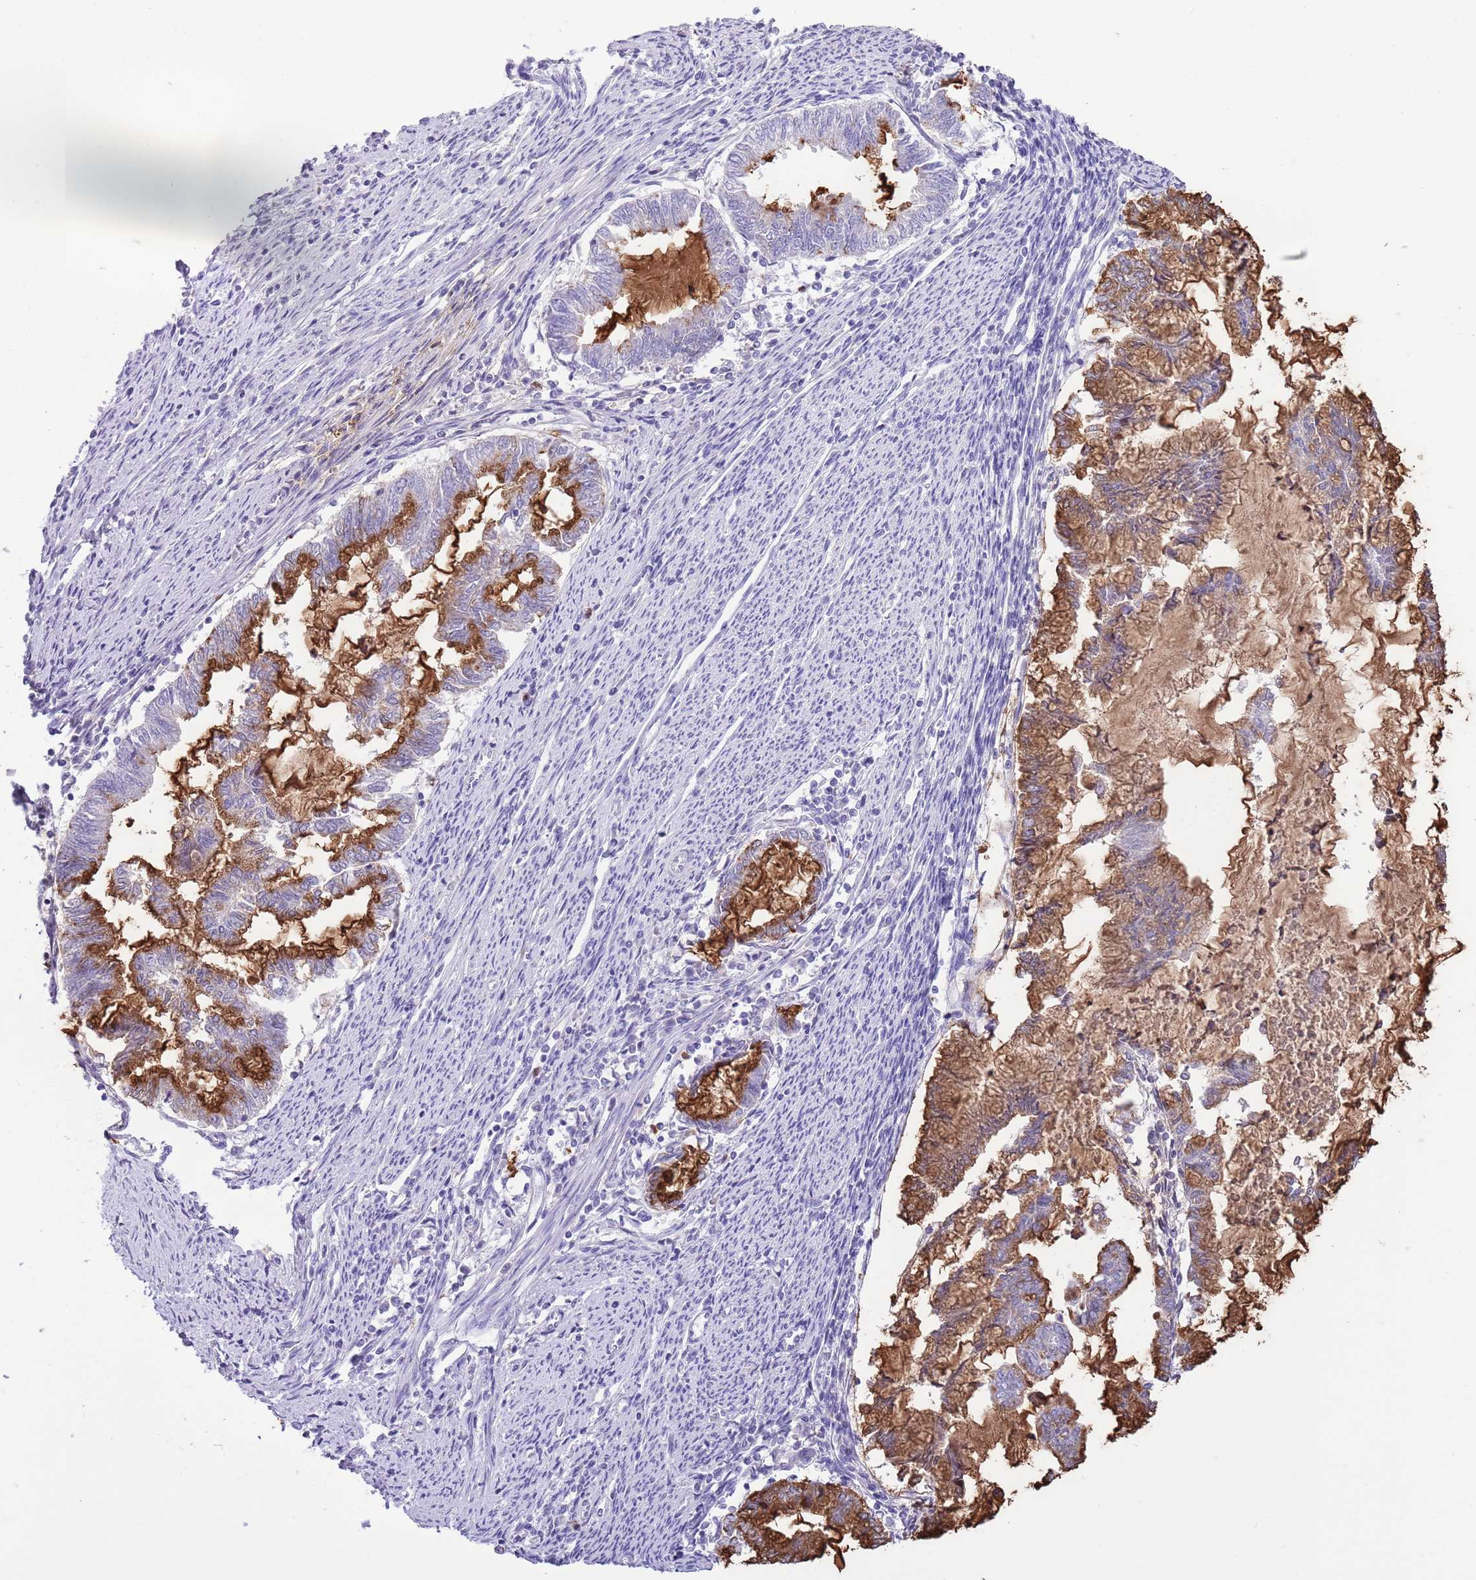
{"staining": {"intensity": "moderate", "quantity": "25%-75%", "location": "cytoplasmic/membranous"}, "tissue": "endometrial cancer", "cell_type": "Tumor cells", "image_type": "cancer", "snomed": [{"axis": "morphology", "description": "Adenocarcinoma, NOS"}, {"axis": "topography", "description": "Endometrium"}], "caption": "Brown immunohistochemical staining in human adenocarcinoma (endometrial) exhibits moderate cytoplasmic/membranous expression in approximately 25%-75% of tumor cells.", "gene": "OR2Z1", "patient": {"sex": "female", "age": 79}}